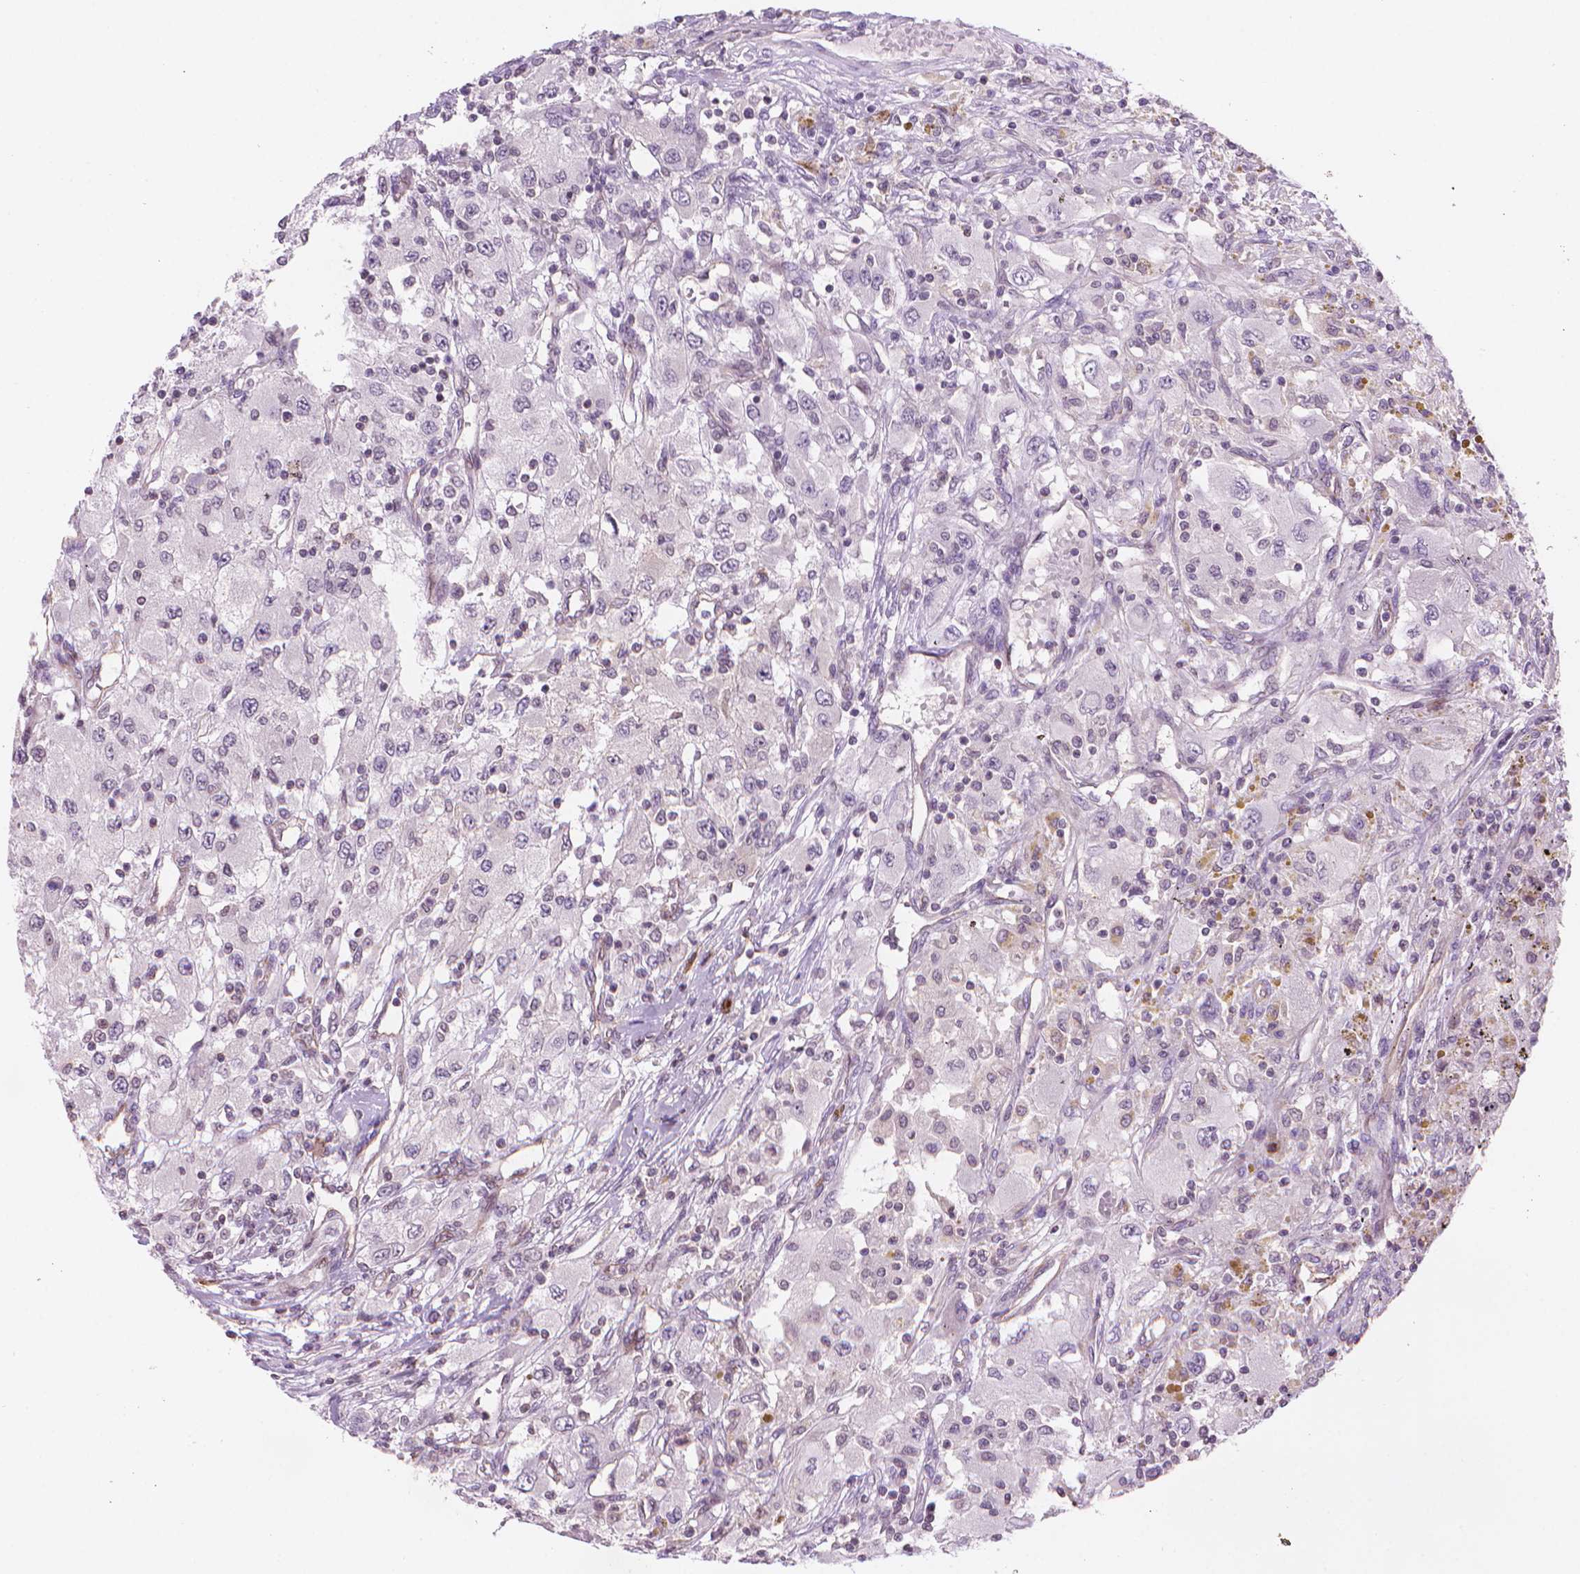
{"staining": {"intensity": "negative", "quantity": "none", "location": "none"}, "tissue": "renal cancer", "cell_type": "Tumor cells", "image_type": "cancer", "snomed": [{"axis": "morphology", "description": "Adenocarcinoma, NOS"}, {"axis": "topography", "description": "Kidney"}], "caption": "Tumor cells are negative for protein expression in human renal cancer. The staining is performed using DAB (3,3'-diaminobenzidine) brown chromogen with nuclei counter-stained in using hematoxylin.", "gene": "TMEM184A", "patient": {"sex": "female", "age": 67}}